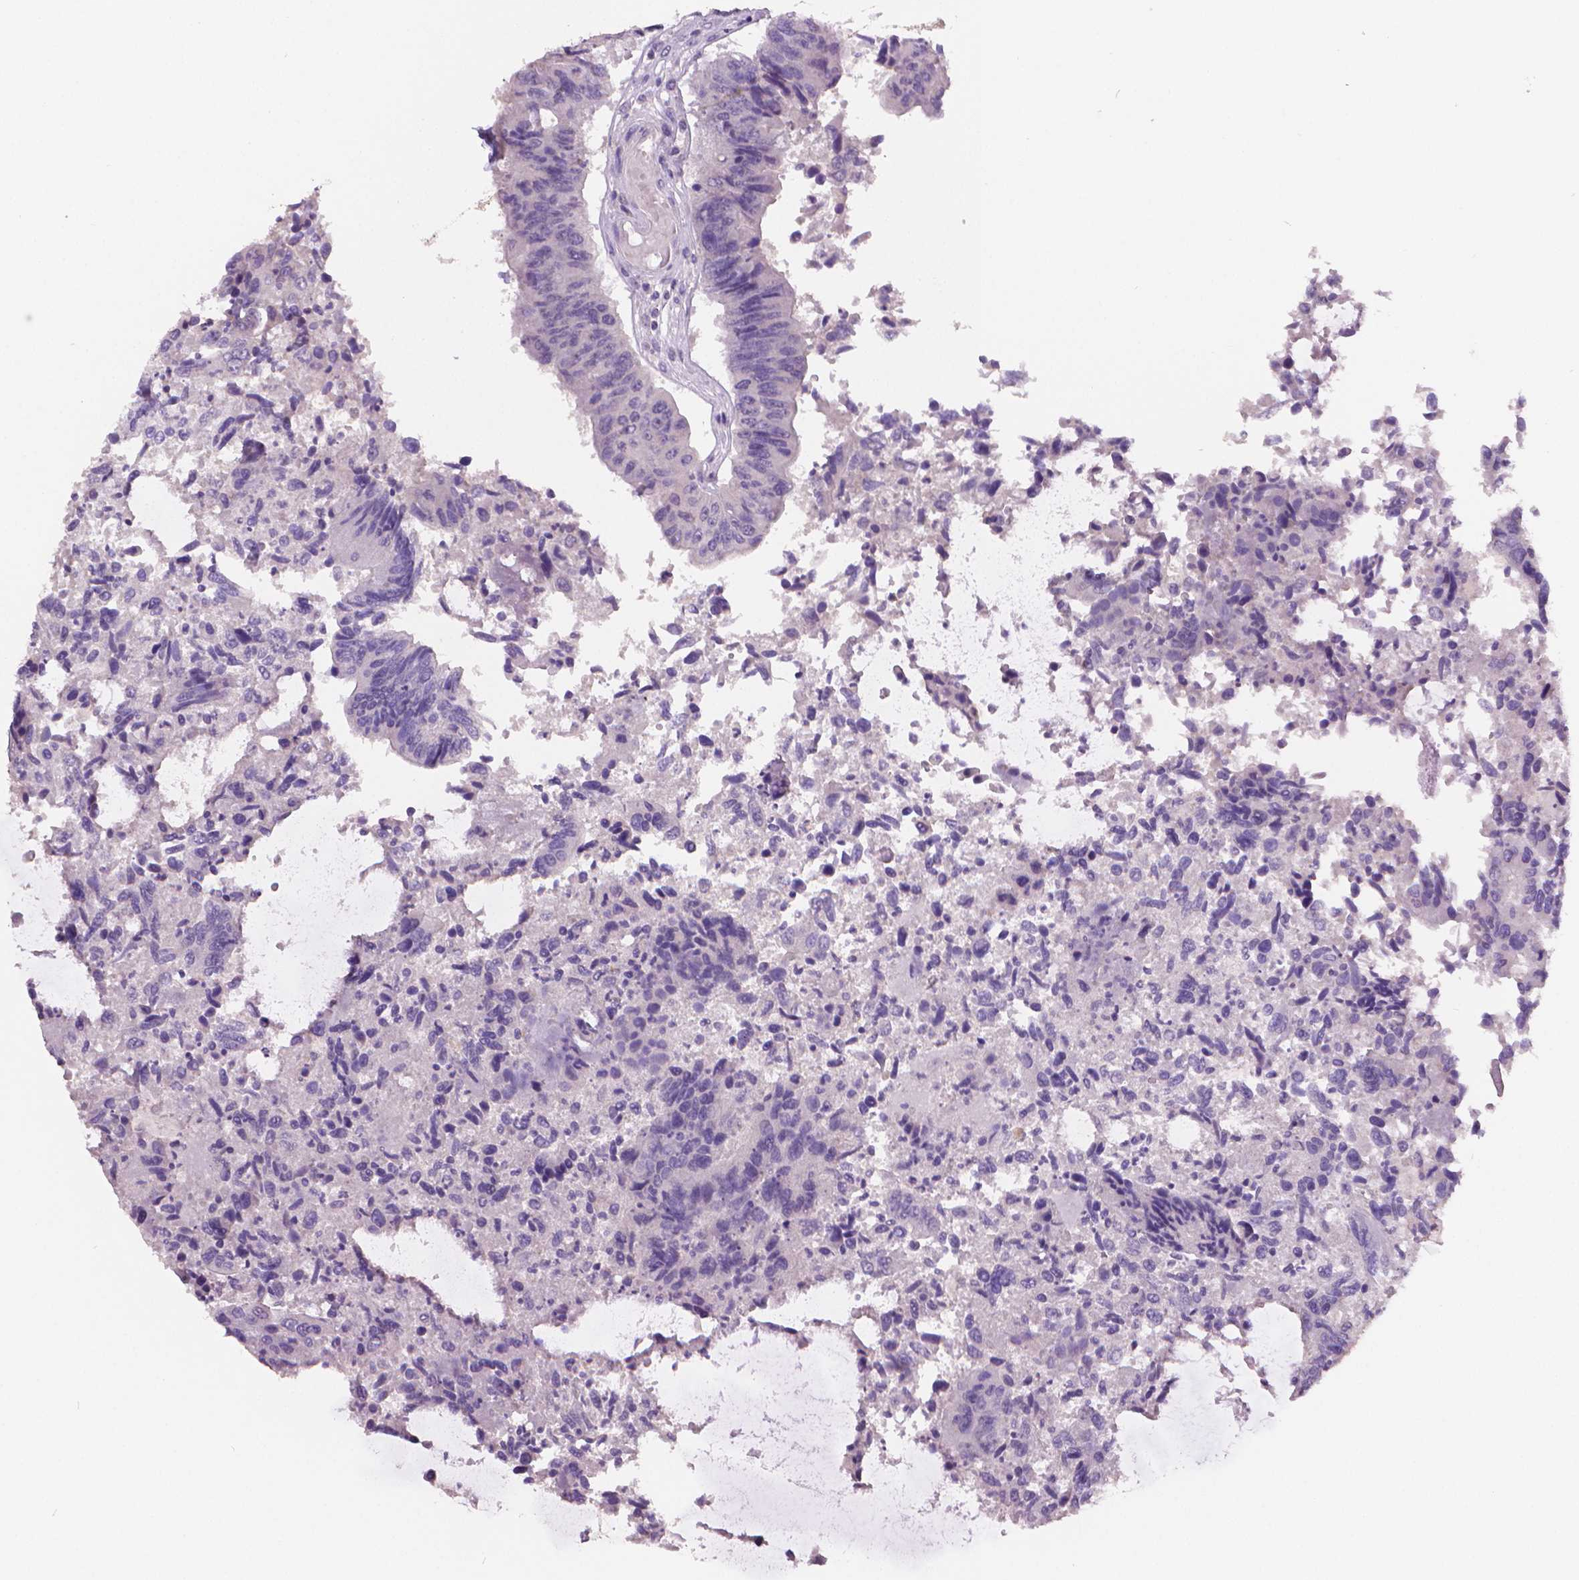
{"staining": {"intensity": "negative", "quantity": "none", "location": "none"}, "tissue": "colorectal cancer", "cell_type": "Tumor cells", "image_type": "cancer", "snomed": [{"axis": "morphology", "description": "Adenocarcinoma, NOS"}, {"axis": "topography", "description": "Colon"}], "caption": "Immunohistochemistry image of neoplastic tissue: colorectal cancer stained with DAB shows no significant protein positivity in tumor cells.", "gene": "TNNI2", "patient": {"sex": "female", "age": 67}}